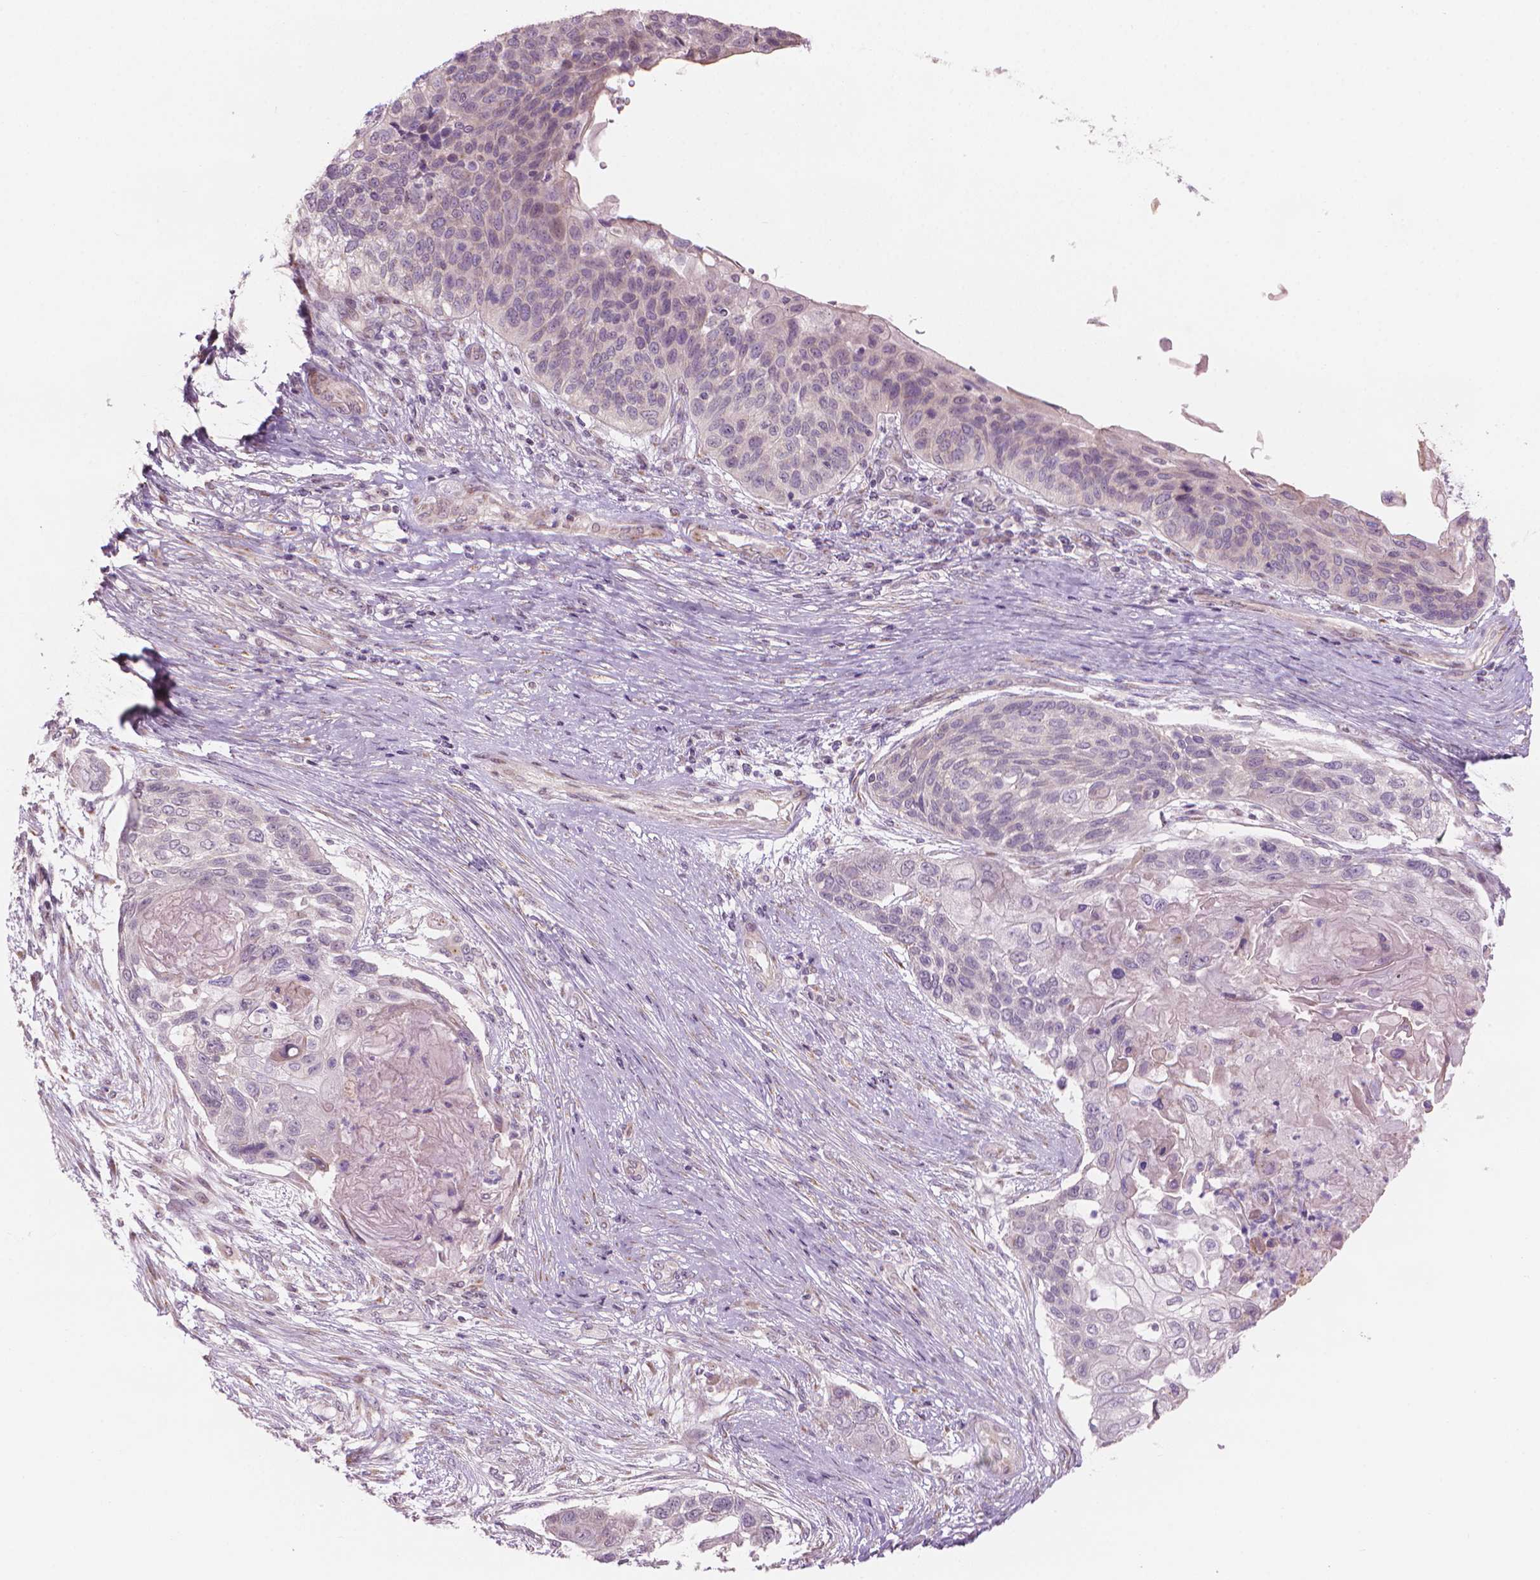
{"staining": {"intensity": "negative", "quantity": "none", "location": "none"}, "tissue": "lung cancer", "cell_type": "Tumor cells", "image_type": "cancer", "snomed": [{"axis": "morphology", "description": "Squamous cell carcinoma, NOS"}, {"axis": "topography", "description": "Lung"}], "caption": "The image displays no significant positivity in tumor cells of squamous cell carcinoma (lung).", "gene": "IFFO1", "patient": {"sex": "male", "age": 69}}